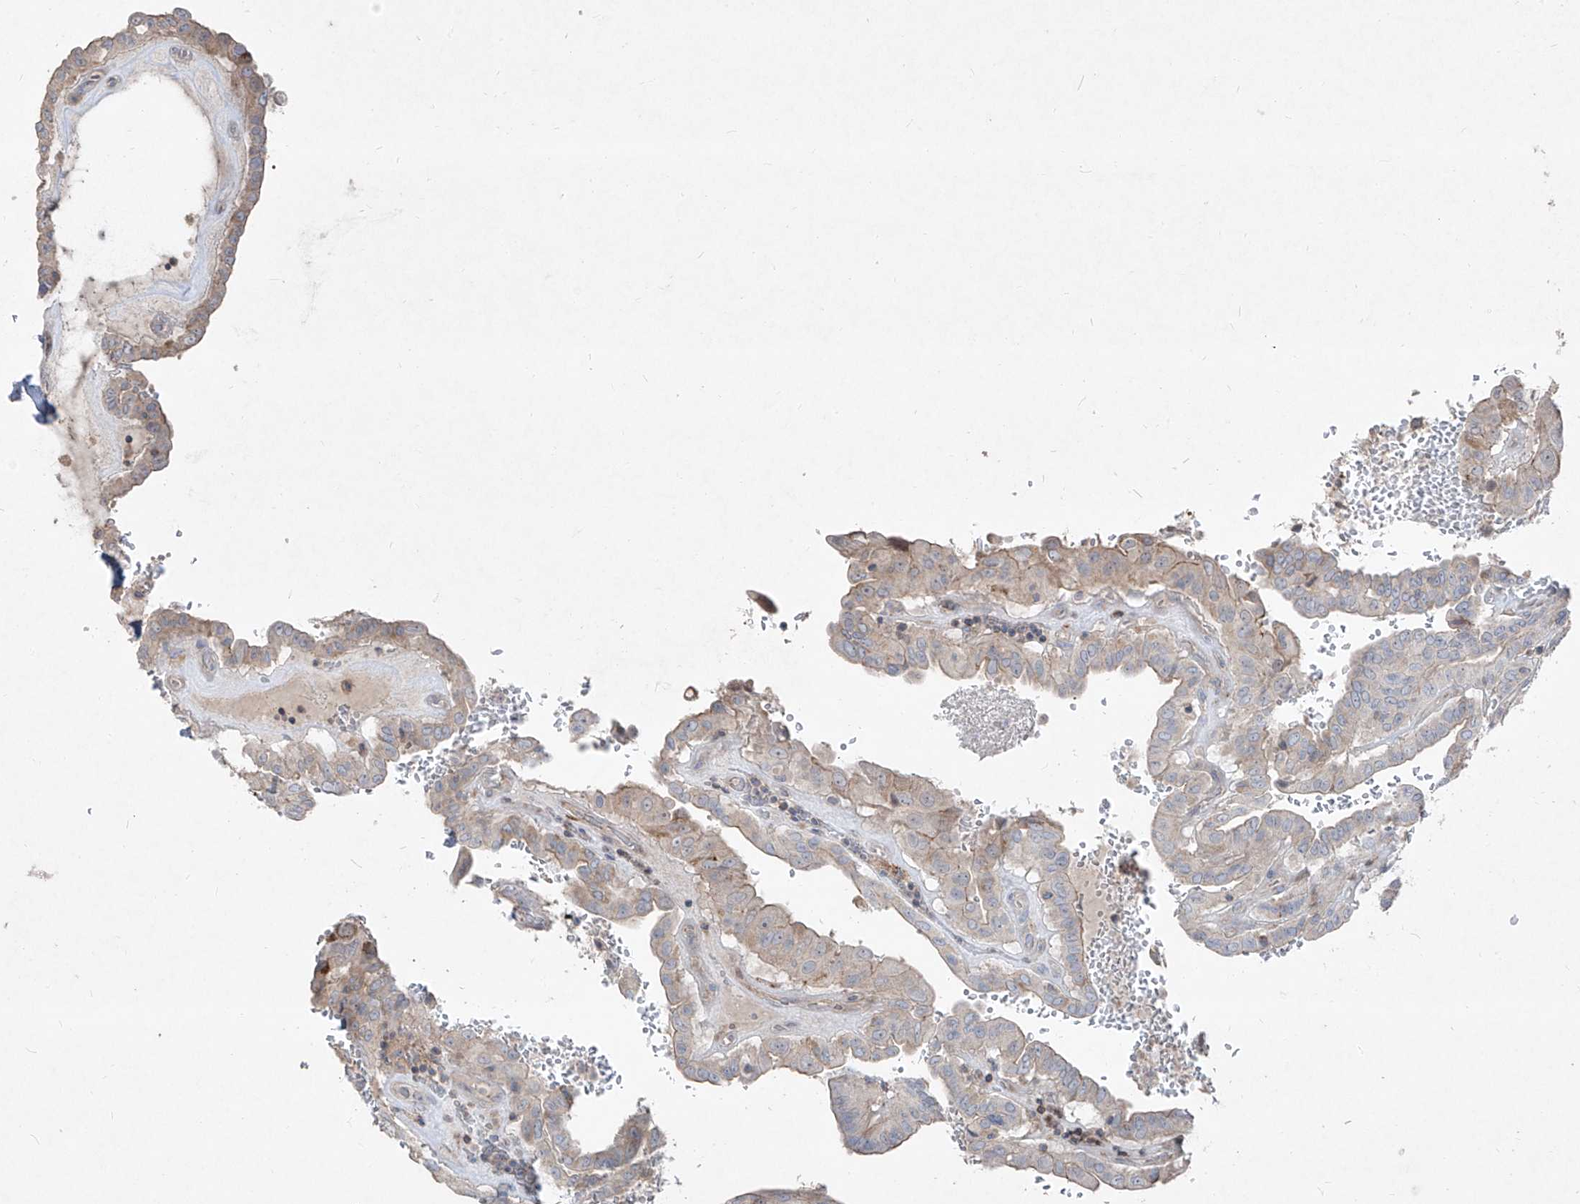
{"staining": {"intensity": "weak", "quantity": "25%-75%", "location": "cytoplasmic/membranous"}, "tissue": "thyroid cancer", "cell_type": "Tumor cells", "image_type": "cancer", "snomed": [{"axis": "morphology", "description": "Papillary adenocarcinoma, NOS"}, {"axis": "topography", "description": "Thyroid gland"}], "caption": "Thyroid cancer stained for a protein shows weak cytoplasmic/membranous positivity in tumor cells.", "gene": "UFD1", "patient": {"sex": "male", "age": 77}}